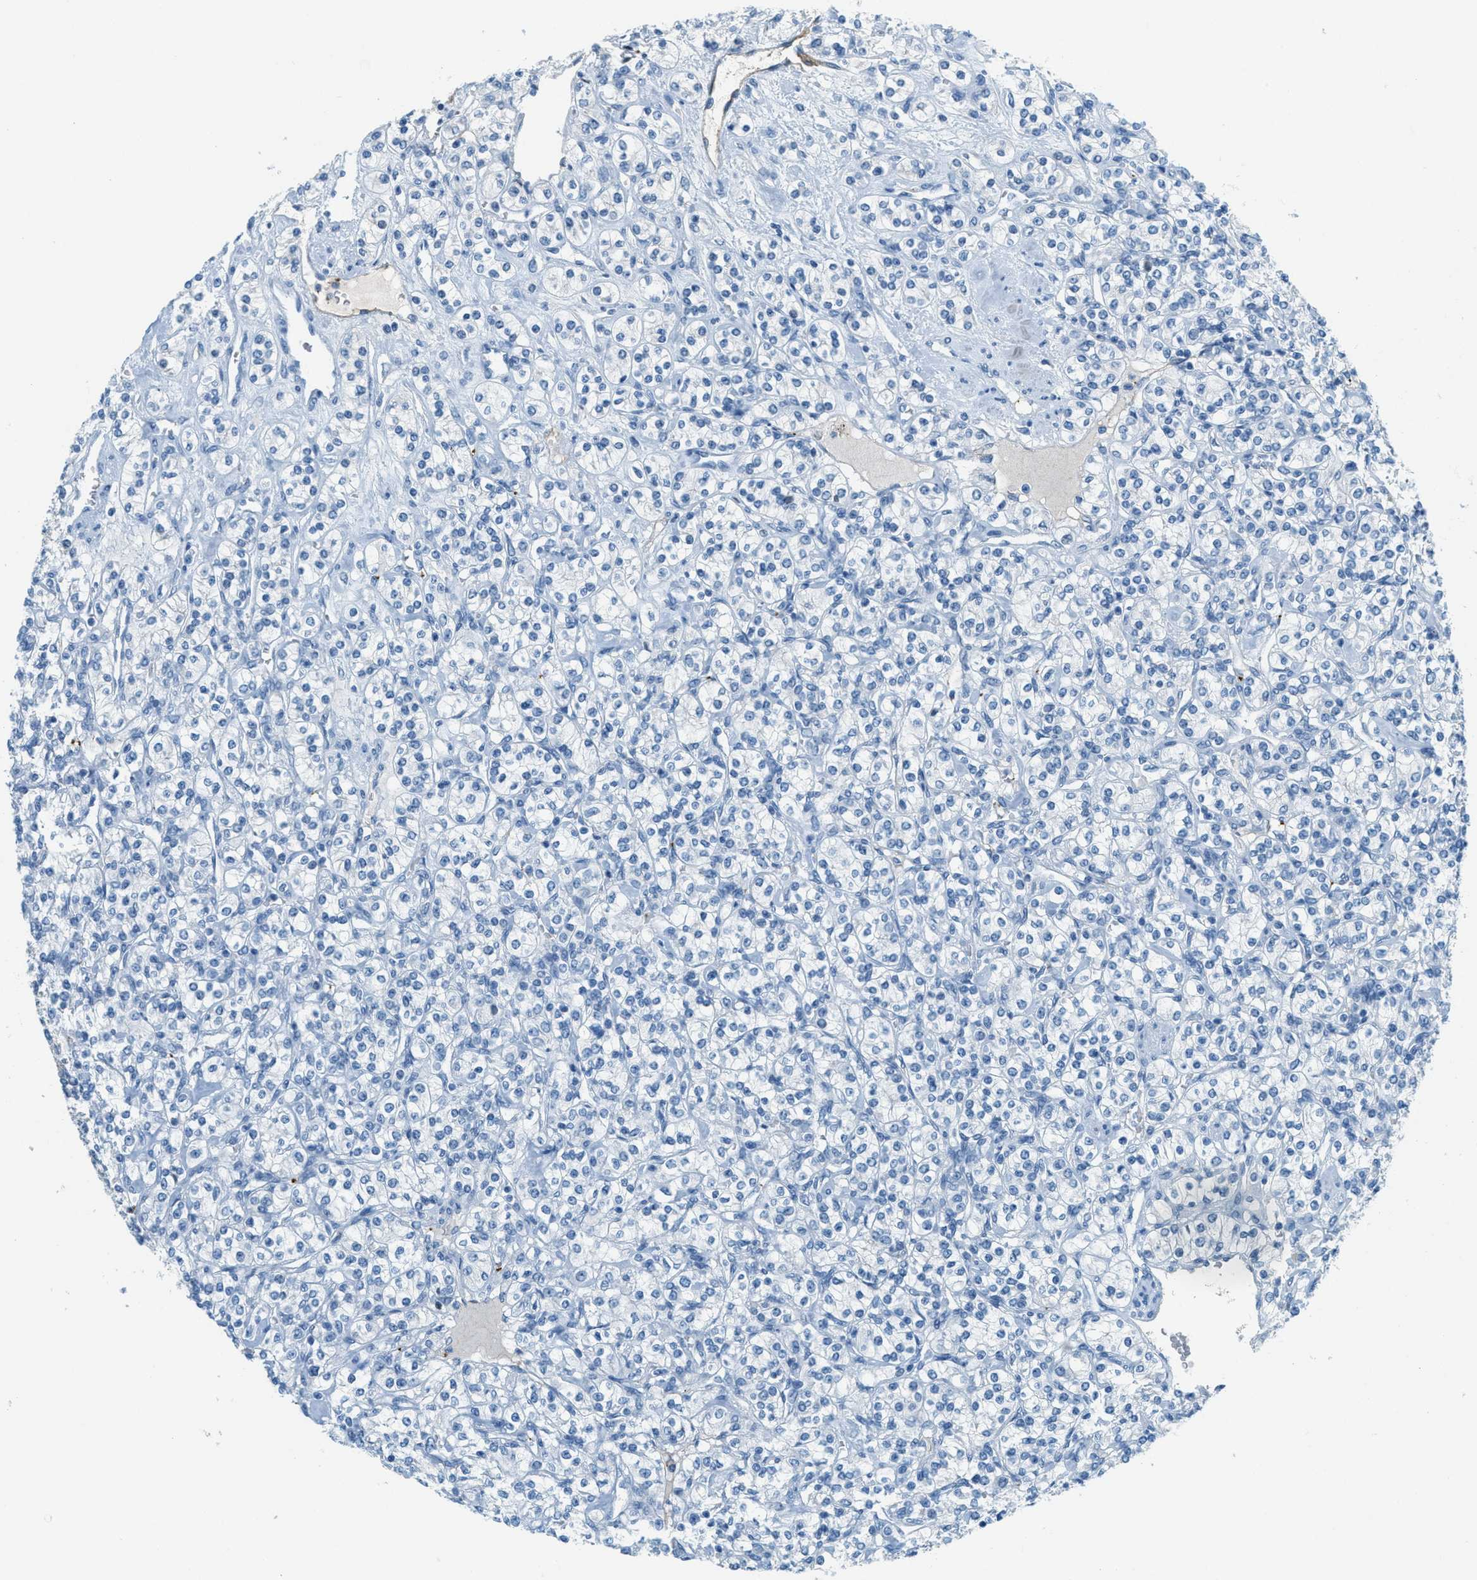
{"staining": {"intensity": "negative", "quantity": "none", "location": "none"}, "tissue": "renal cancer", "cell_type": "Tumor cells", "image_type": "cancer", "snomed": [{"axis": "morphology", "description": "Adenocarcinoma, NOS"}, {"axis": "topography", "description": "Kidney"}], "caption": "DAB (3,3'-diaminobenzidine) immunohistochemical staining of human renal cancer (adenocarcinoma) exhibits no significant expression in tumor cells. (IHC, brightfield microscopy, high magnification).", "gene": "PPBP", "patient": {"sex": "male", "age": 77}}